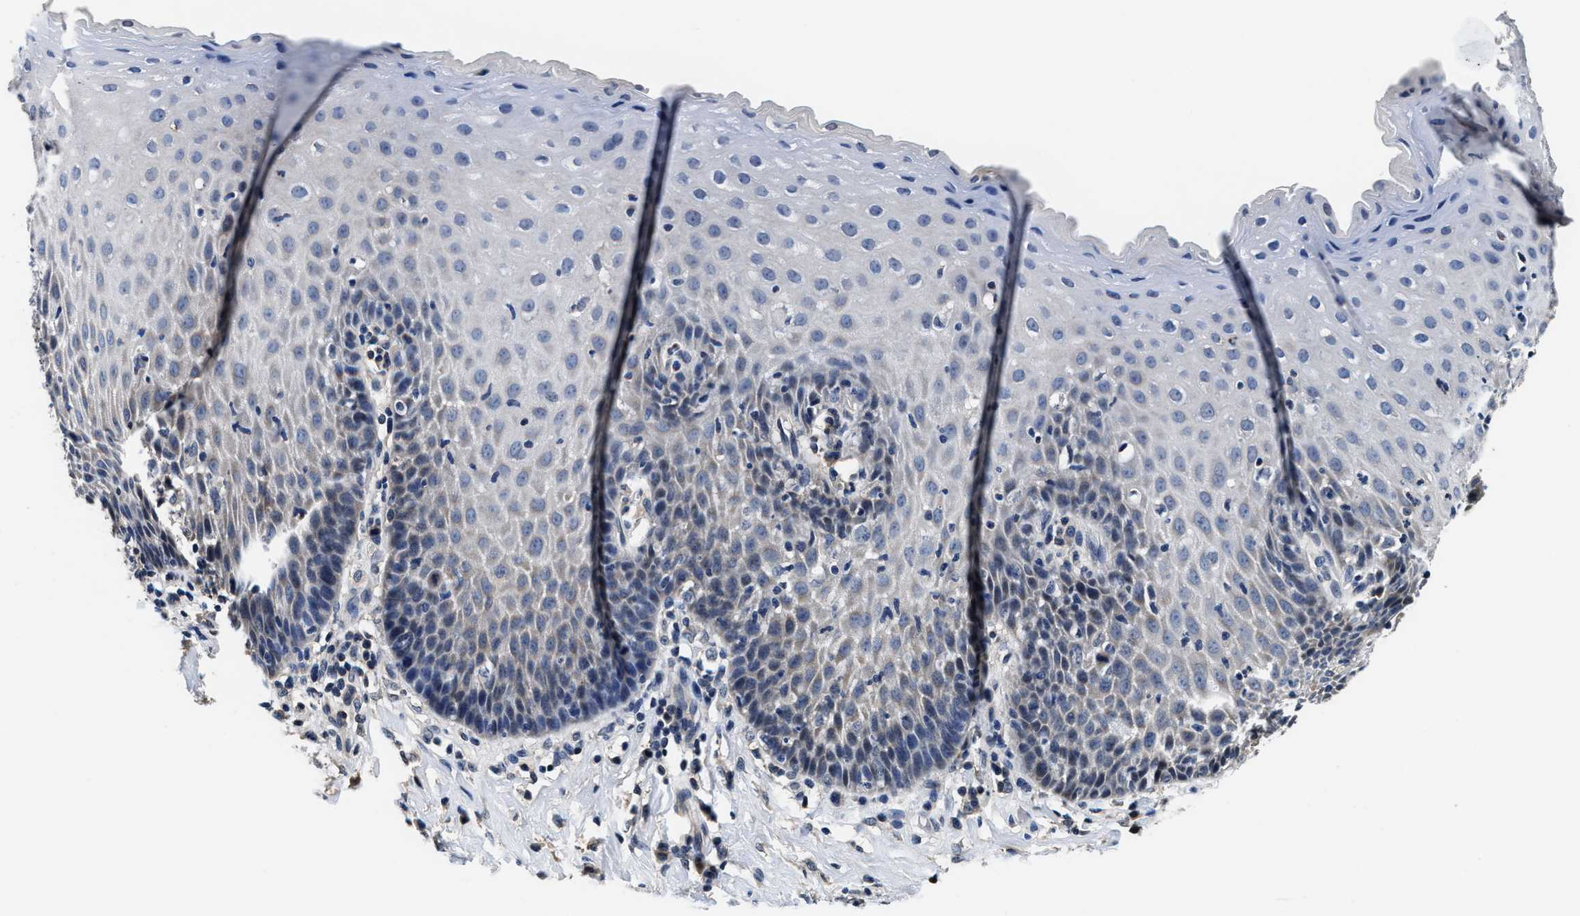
{"staining": {"intensity": "weak", "quantity": "<25%", "location": "cytoplasmic/membranous"}, "tissue": "esophagus", "cell_type": "Squamous epithelial cells", "image_type": "normal", "snomed": [{"axis": "morphology", "description": "Normal tissue, NOS"}, {"axis": "topography", "description": "Esophagus"}], "caption": "Immunohistochemistry (IHC) of normal human esophagus exhibits no expression in squamous epithelial cells.", "gene": "PHPT1", "patient": {"sex": "female", "age": 61}}